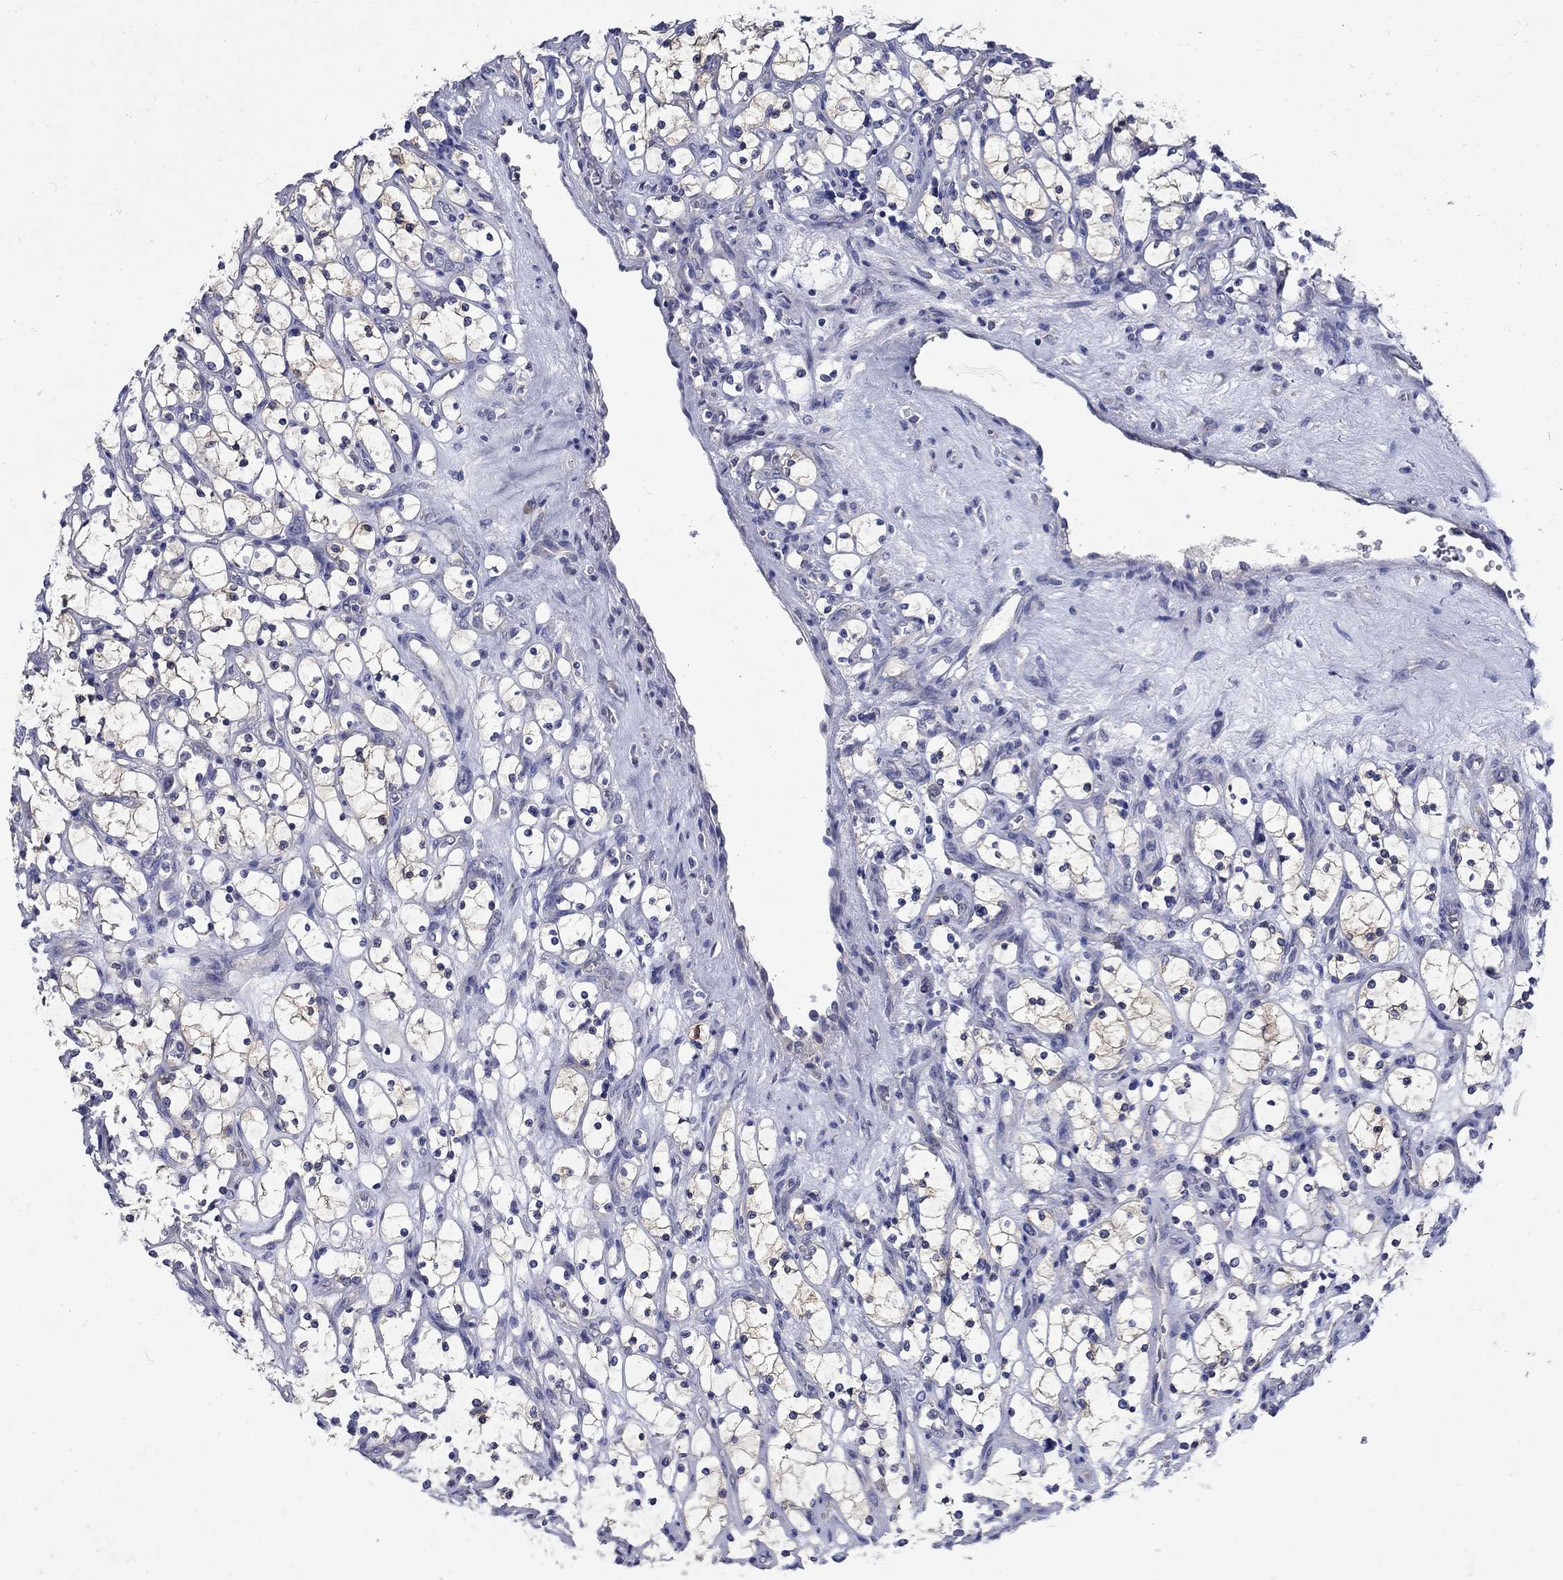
{"staining": {"intensity": "negative", "quantity": "none", "location": "none"}, "tissue": "renal cancer", "cell_type": "Tumor cells", "image_type": "cancer", "snomed": [{"axis": "morphology", "description": "Adenocarcinoma, NOS"}, {"axis": "topography", "description": "Kidney"}], "caption": "Immunohistochemistry (IHC) image of human renal cancer (adenocarcinoma) stained for a protein (brown), which shows no staining in tumor cells.", "gene": "SULT2B1", "patient": {"sex": "female", "age": 69}}